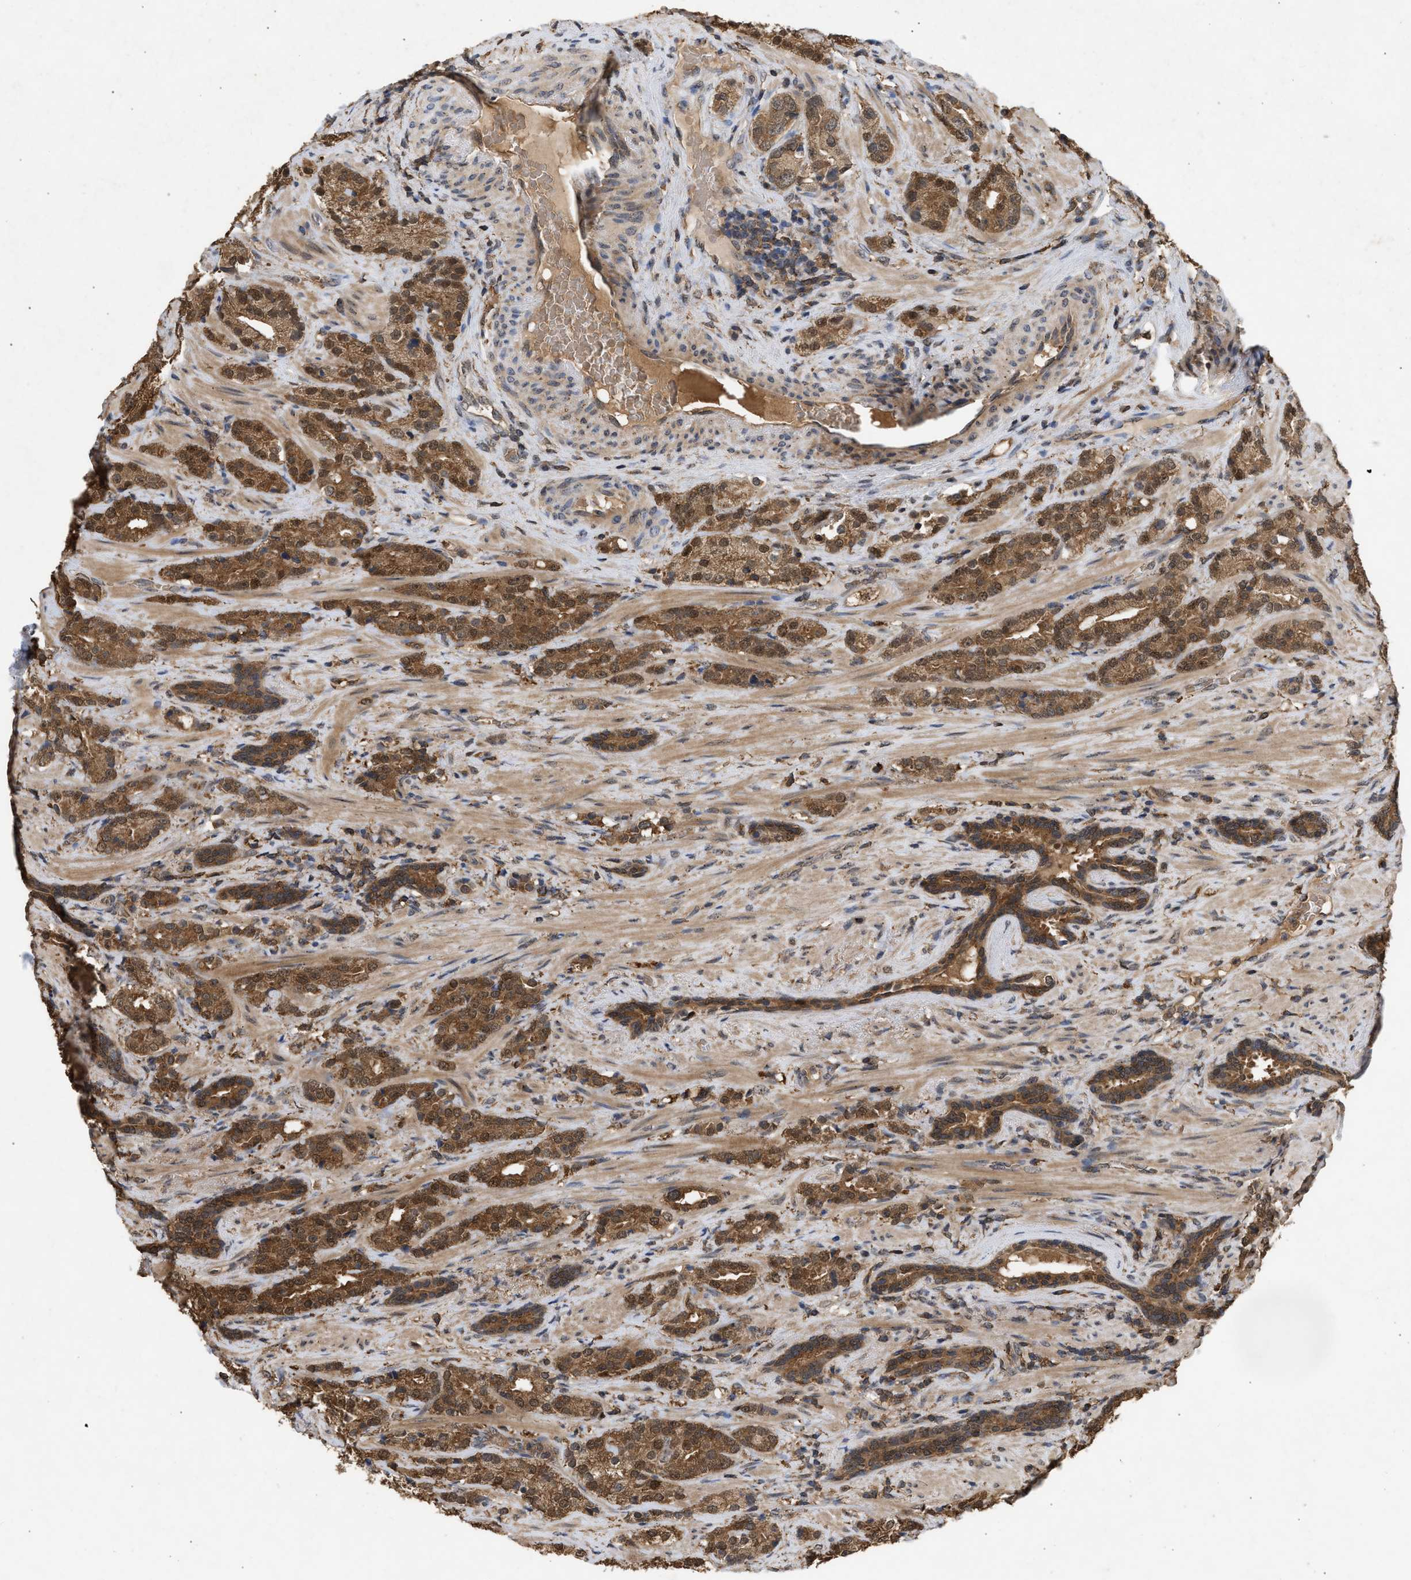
{"staining": {"intensity": "moderate", "quantity": ">75%", "location": "cytoplasmic/membranous,nuclear"}, "tissue": "prostate cancer", "cell_type": "Tumor cells", "image_type": "cancer", "snomed": [{"axis": "morphology", "description": "Adenocarcinoma, High grade"}, {"axis": "topography", "description": "Prostate"}], "caption": "A micrograph showing moderate cytoplasmic/membranous and nuclear expression in about >75% of tumor cells in prostate cancer, as visualized by brown immunohistochemical staining.", "gene": "FITM1", "patient": {"sex": "male", "age": 71}}